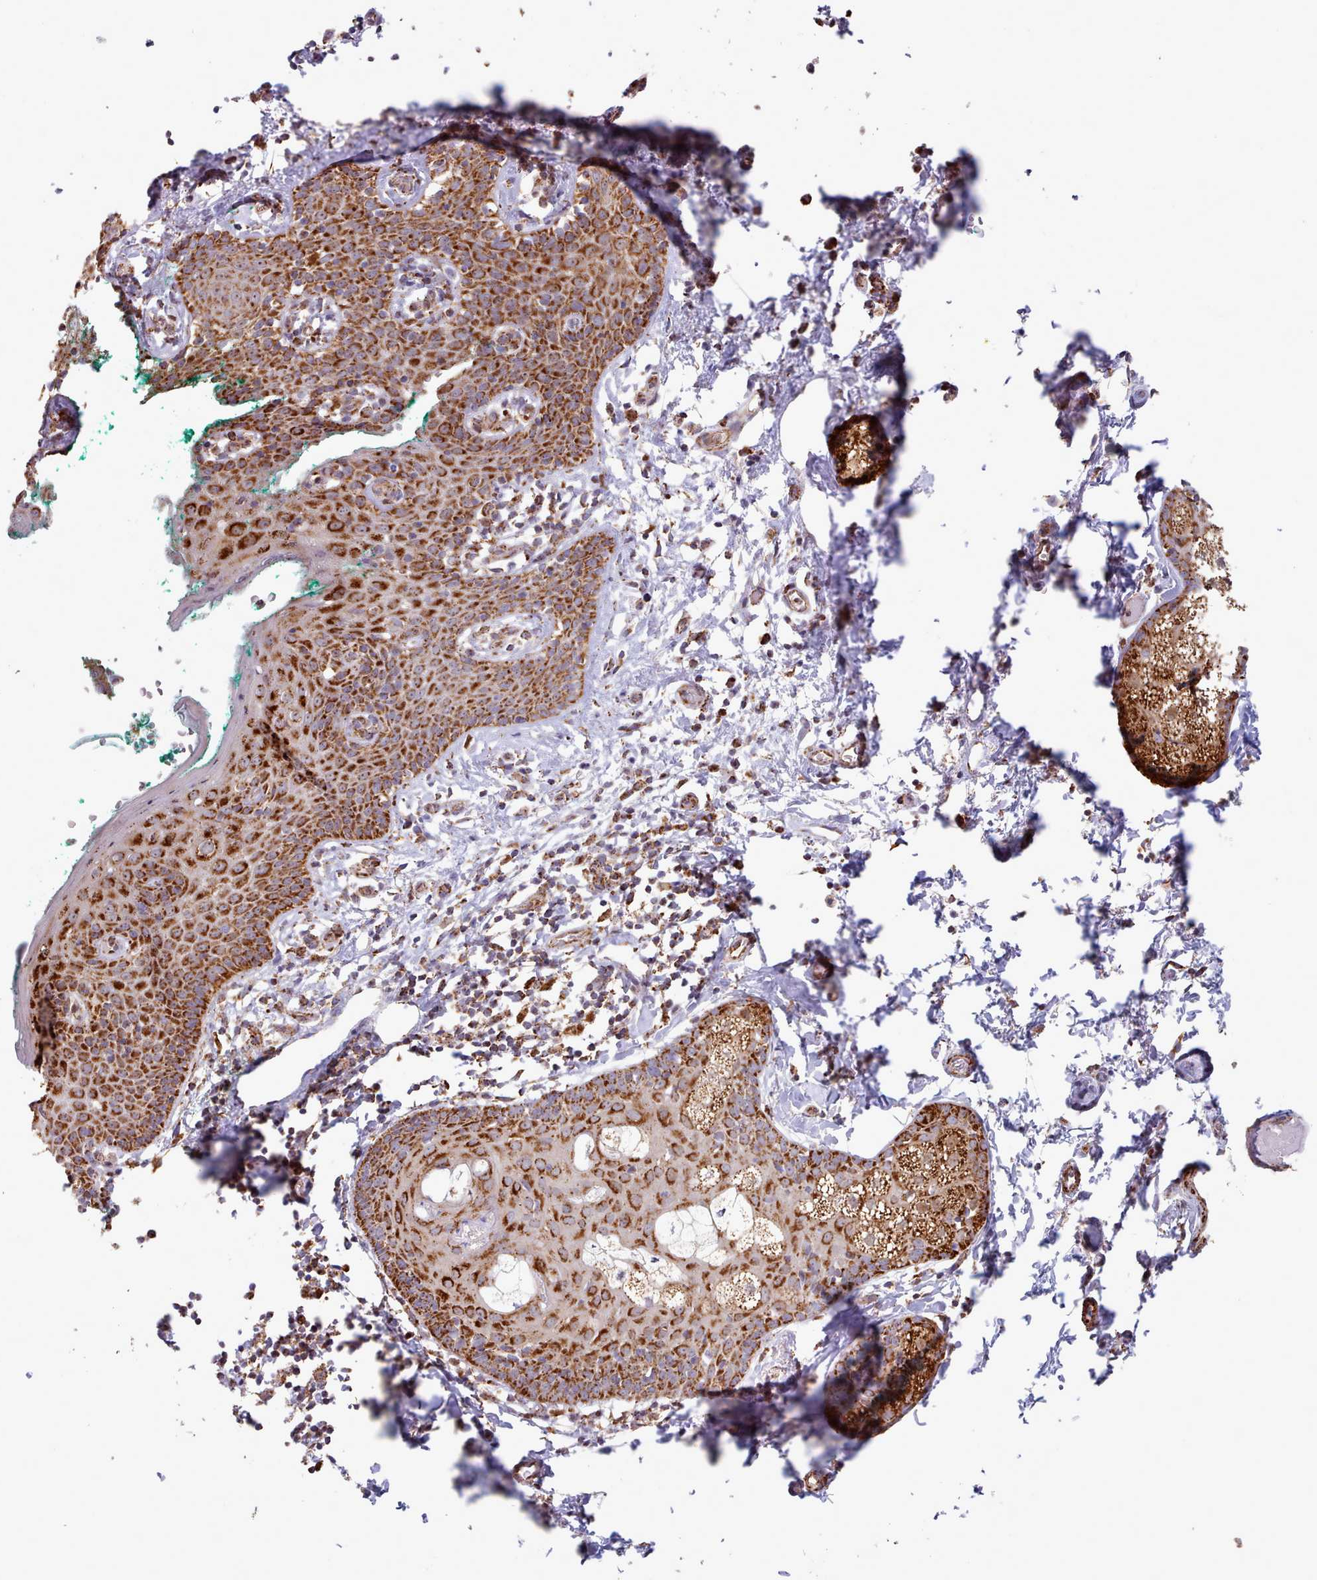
{"staining": {"intensity": "strong", "quantity": ">75%", "location": "cytoplasmic/membranous"}, "tissue": "skin", "cell_type": "Epidermal cells", "image_type": "normal", "snomed": [{"axis": "morphology", "description": "Normal tissue, NOS"}, {"axis": "topography", "description": "Vulva"}], "caption": "Skin stained with a brown dye displays strong cytoplasmic/membranous positive positivity in approximately >75% of epidermal cells.", "gene": "HSDL2", "patient": {"sex": "female", "age": 66}}